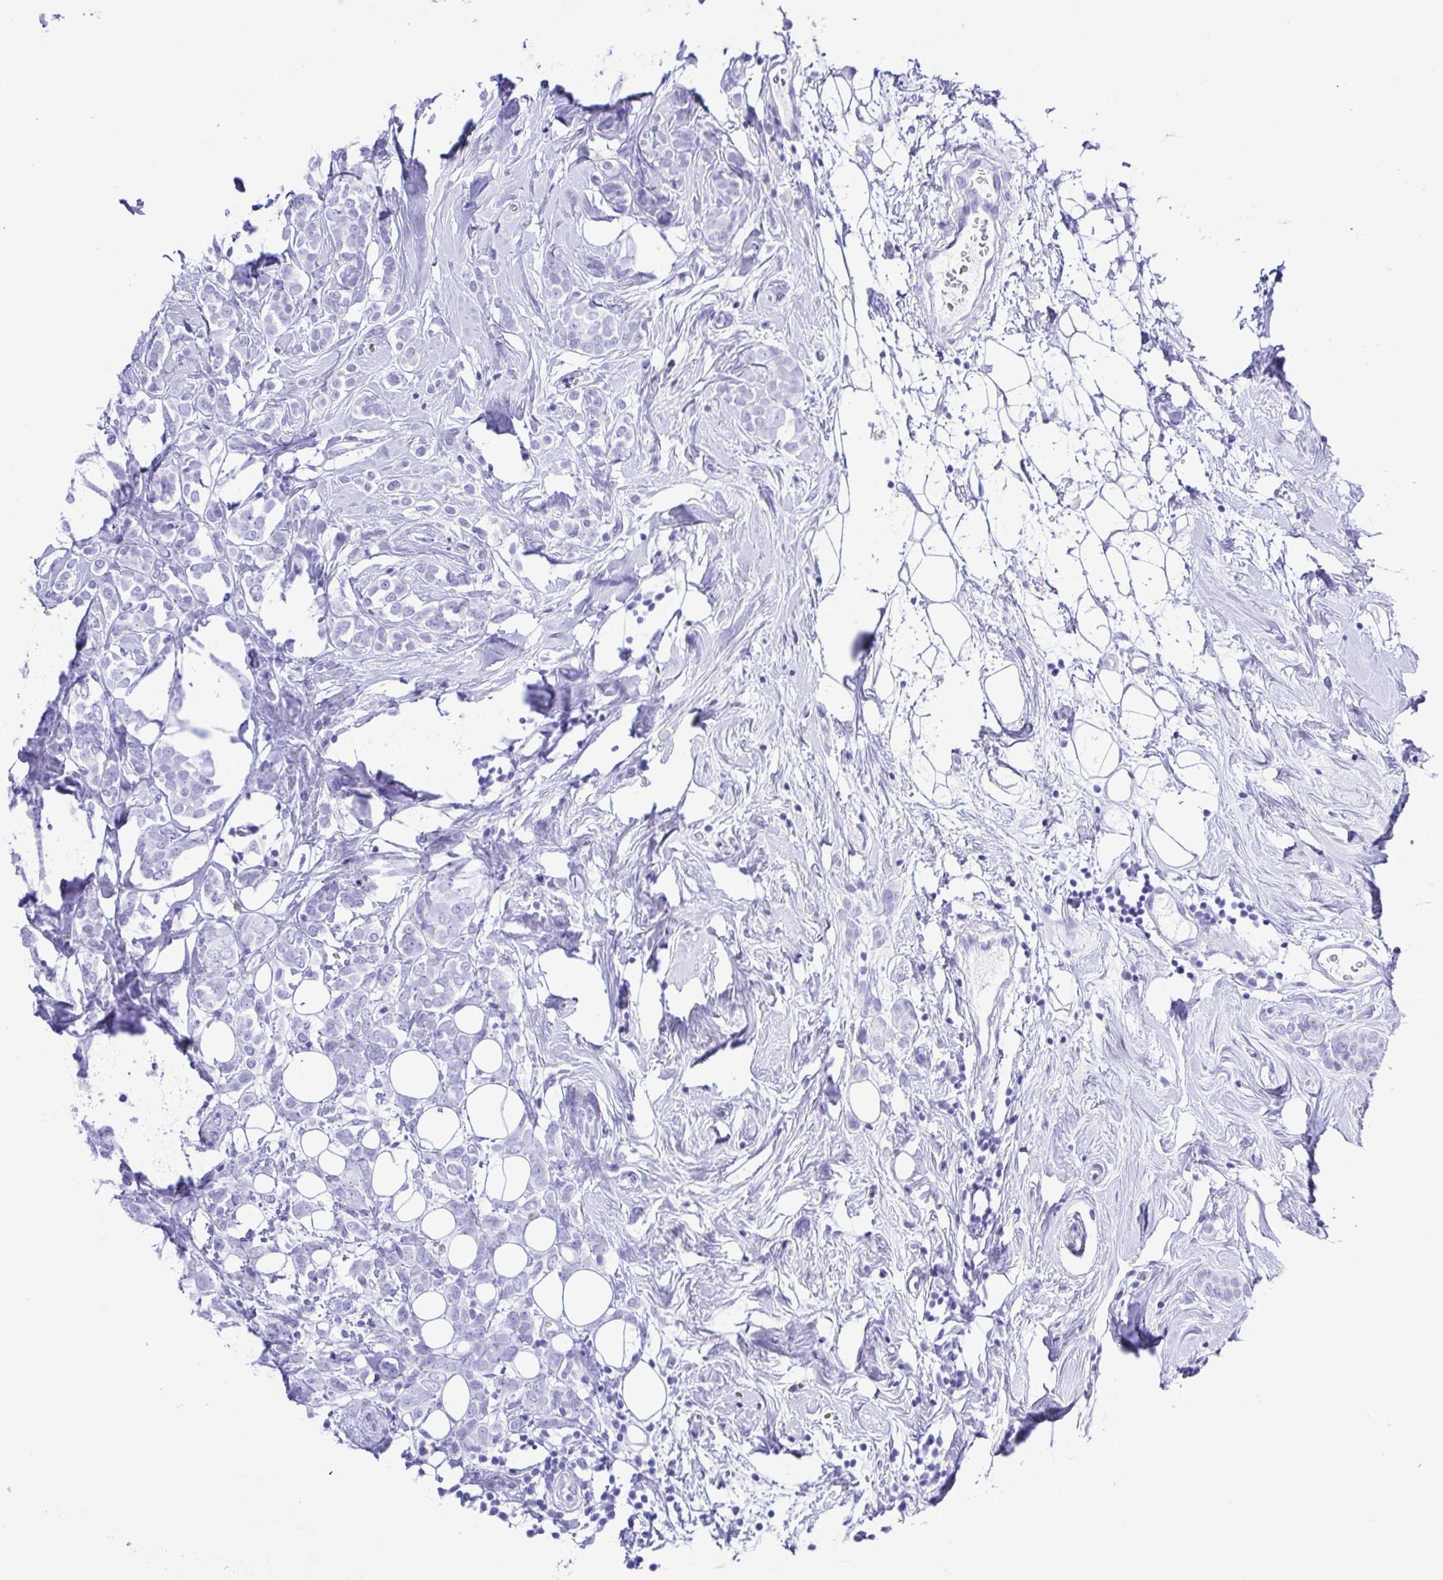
{"staining": {"intensity": "negative", "quantity": "none", "location": "none"}, "tissue": "breast cancer", "cell_type": "Tumor cells", "image_type": "cancer", "snomed": [{"axis": "morphology", "description": "Lobular carcinoma"}, {"axis": "topography", "description": "Breast"}], "caption": "A histopathology image of human breast lobular carcinoma is negative for staining in tumor cells.", "gene": "SYT1", "patient": {"sex": "female", "age": 49}}